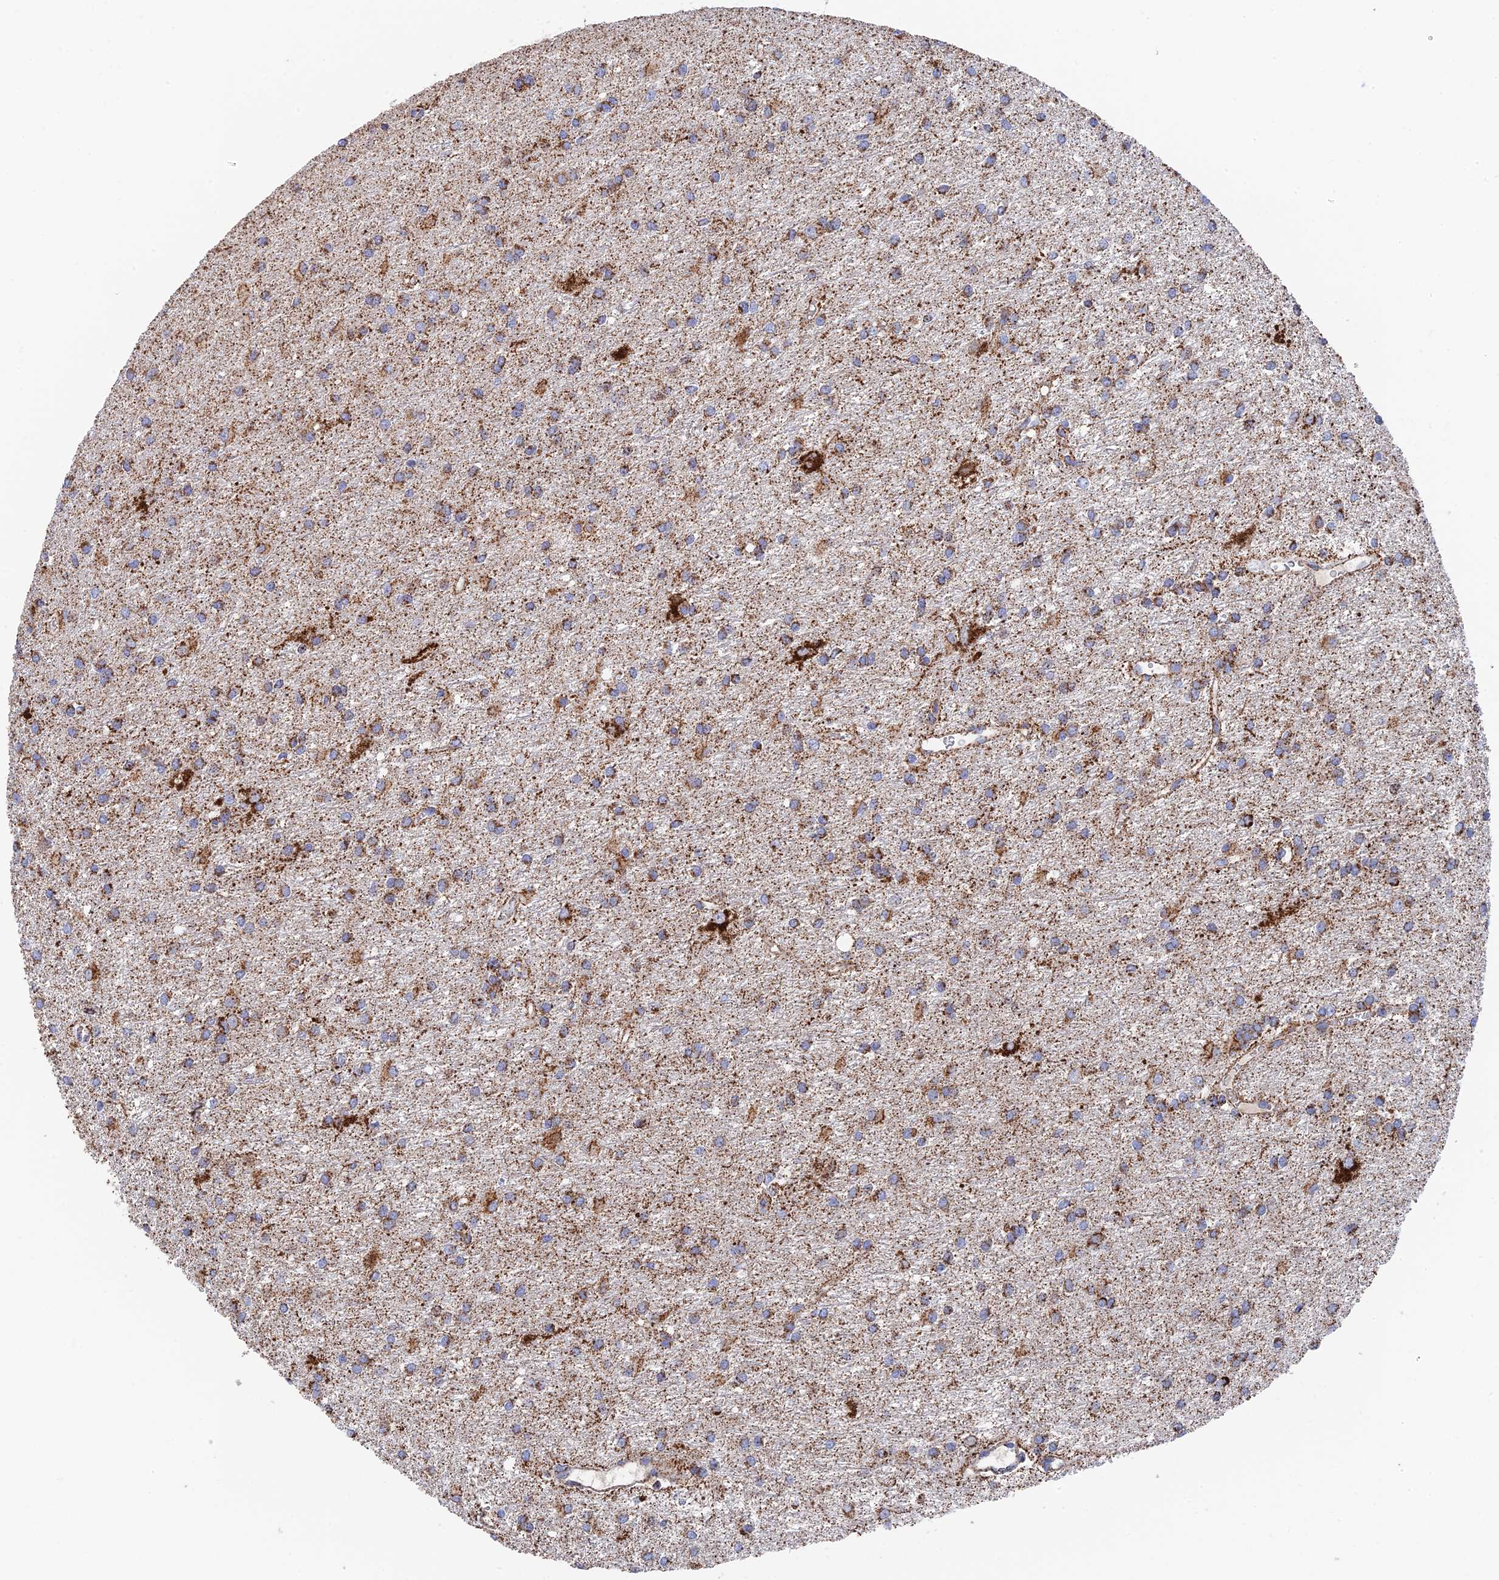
{"staining": {"intensity": "moderate", "quantity": ">75%", "location": "cytoplasmic/membranous"}, "tissue": "glioma", "cell_type": "Tumor cells", "image_type": "cancer", "snomed": [{"axis": "morphology", "description": "Glioma, malignant, High grade"}, {"axis": "topography", "description": "Brain"}], "caption": "The histopathology image exhibits immunohistochemical staining of malignant glioma (high-grade). There is moderate cytoplasmic/membranous positivity is present in approximately >75% of tumor cells.", "gene": "HAUS8", "patient": {"sex": "female", "age": 50}}